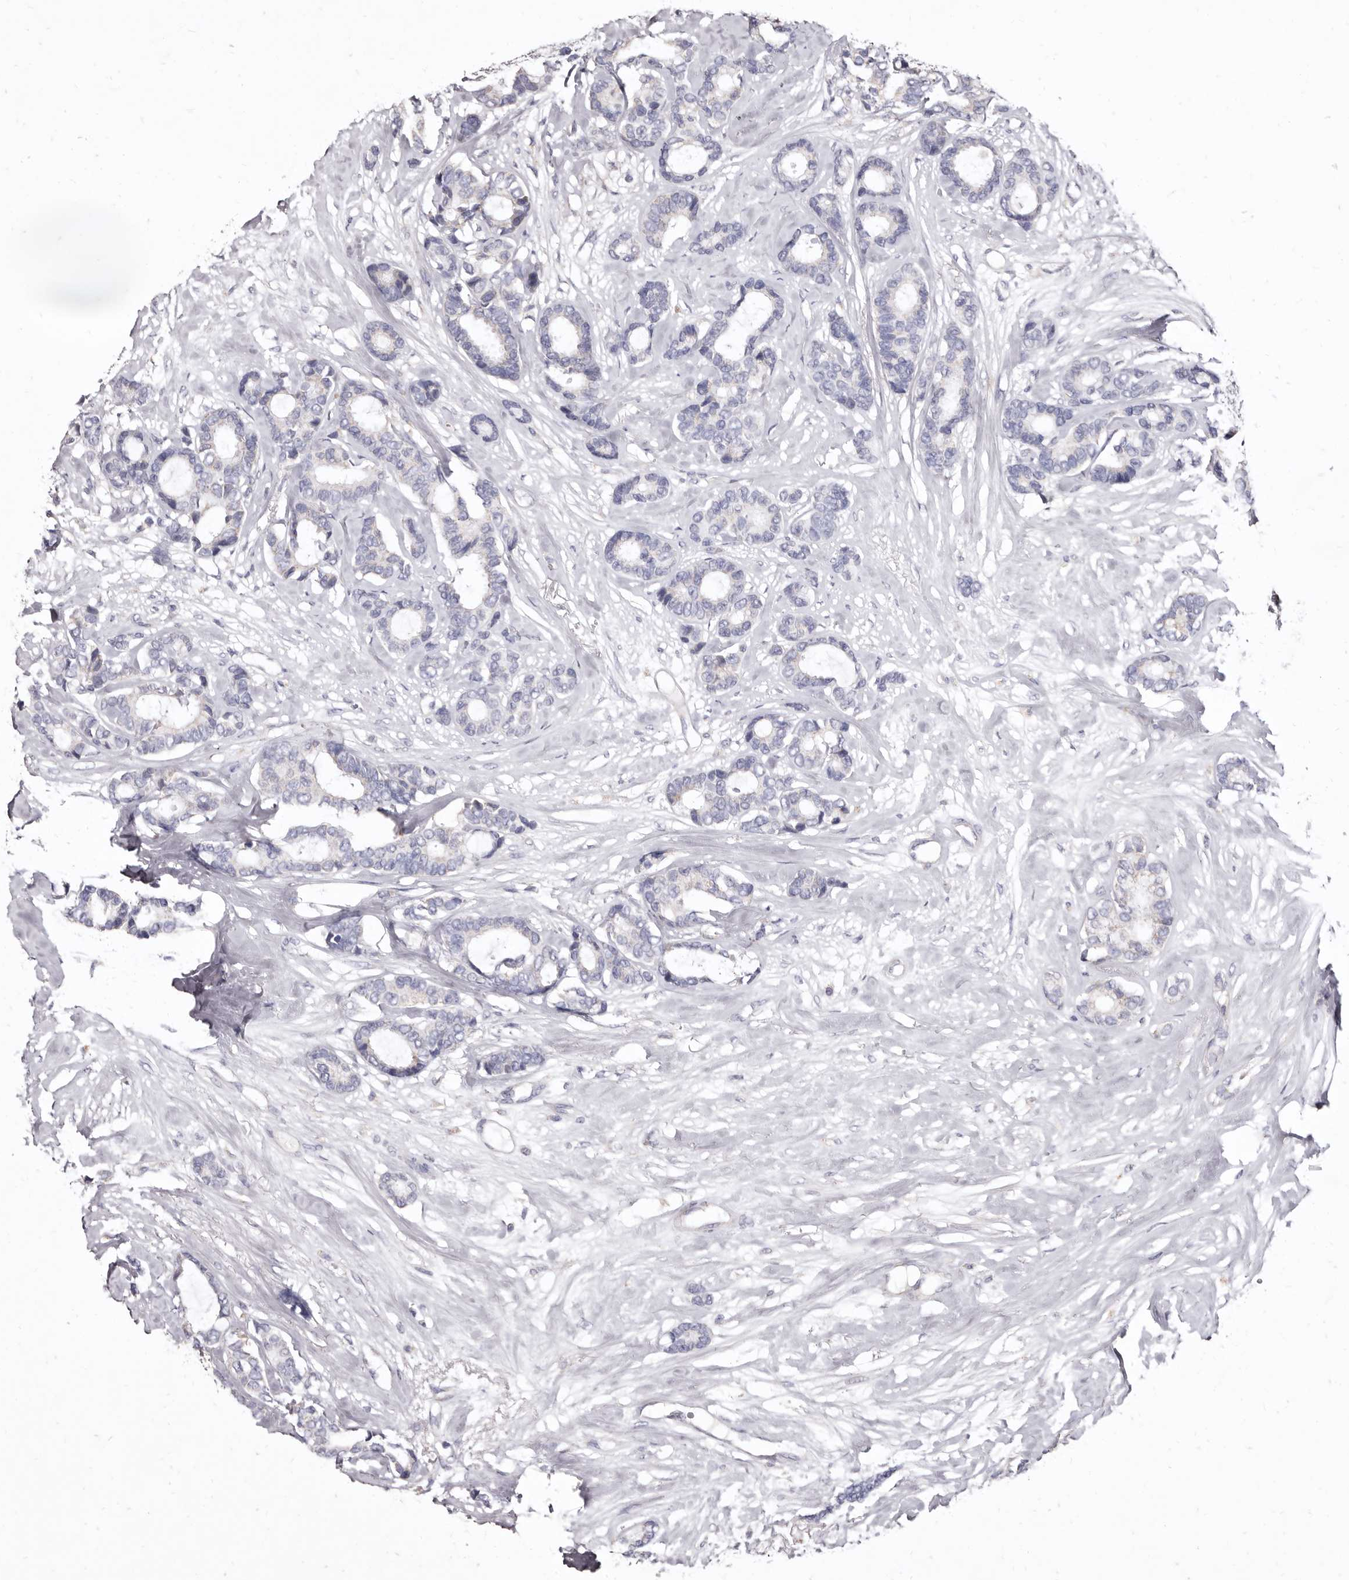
{"staining": {"intensity": "negative", "quantity": "none", "location": "none"}, "tissue": "breast cancer", "cell_type": "Tumor cells", "image_type": "cancer", "snomed": [{"axis": "morphology", "description": "Duct carcinoma"}, {"axis": "topography", "description": "Breast"}], "caption": "Breast cancer (invasive ductal carcinoma) was stained to show a protein in brown. There is no significant positivity in tumor cells.", "gene": "CYP2E1", "patient": {"sex": "female", "age": 87}}